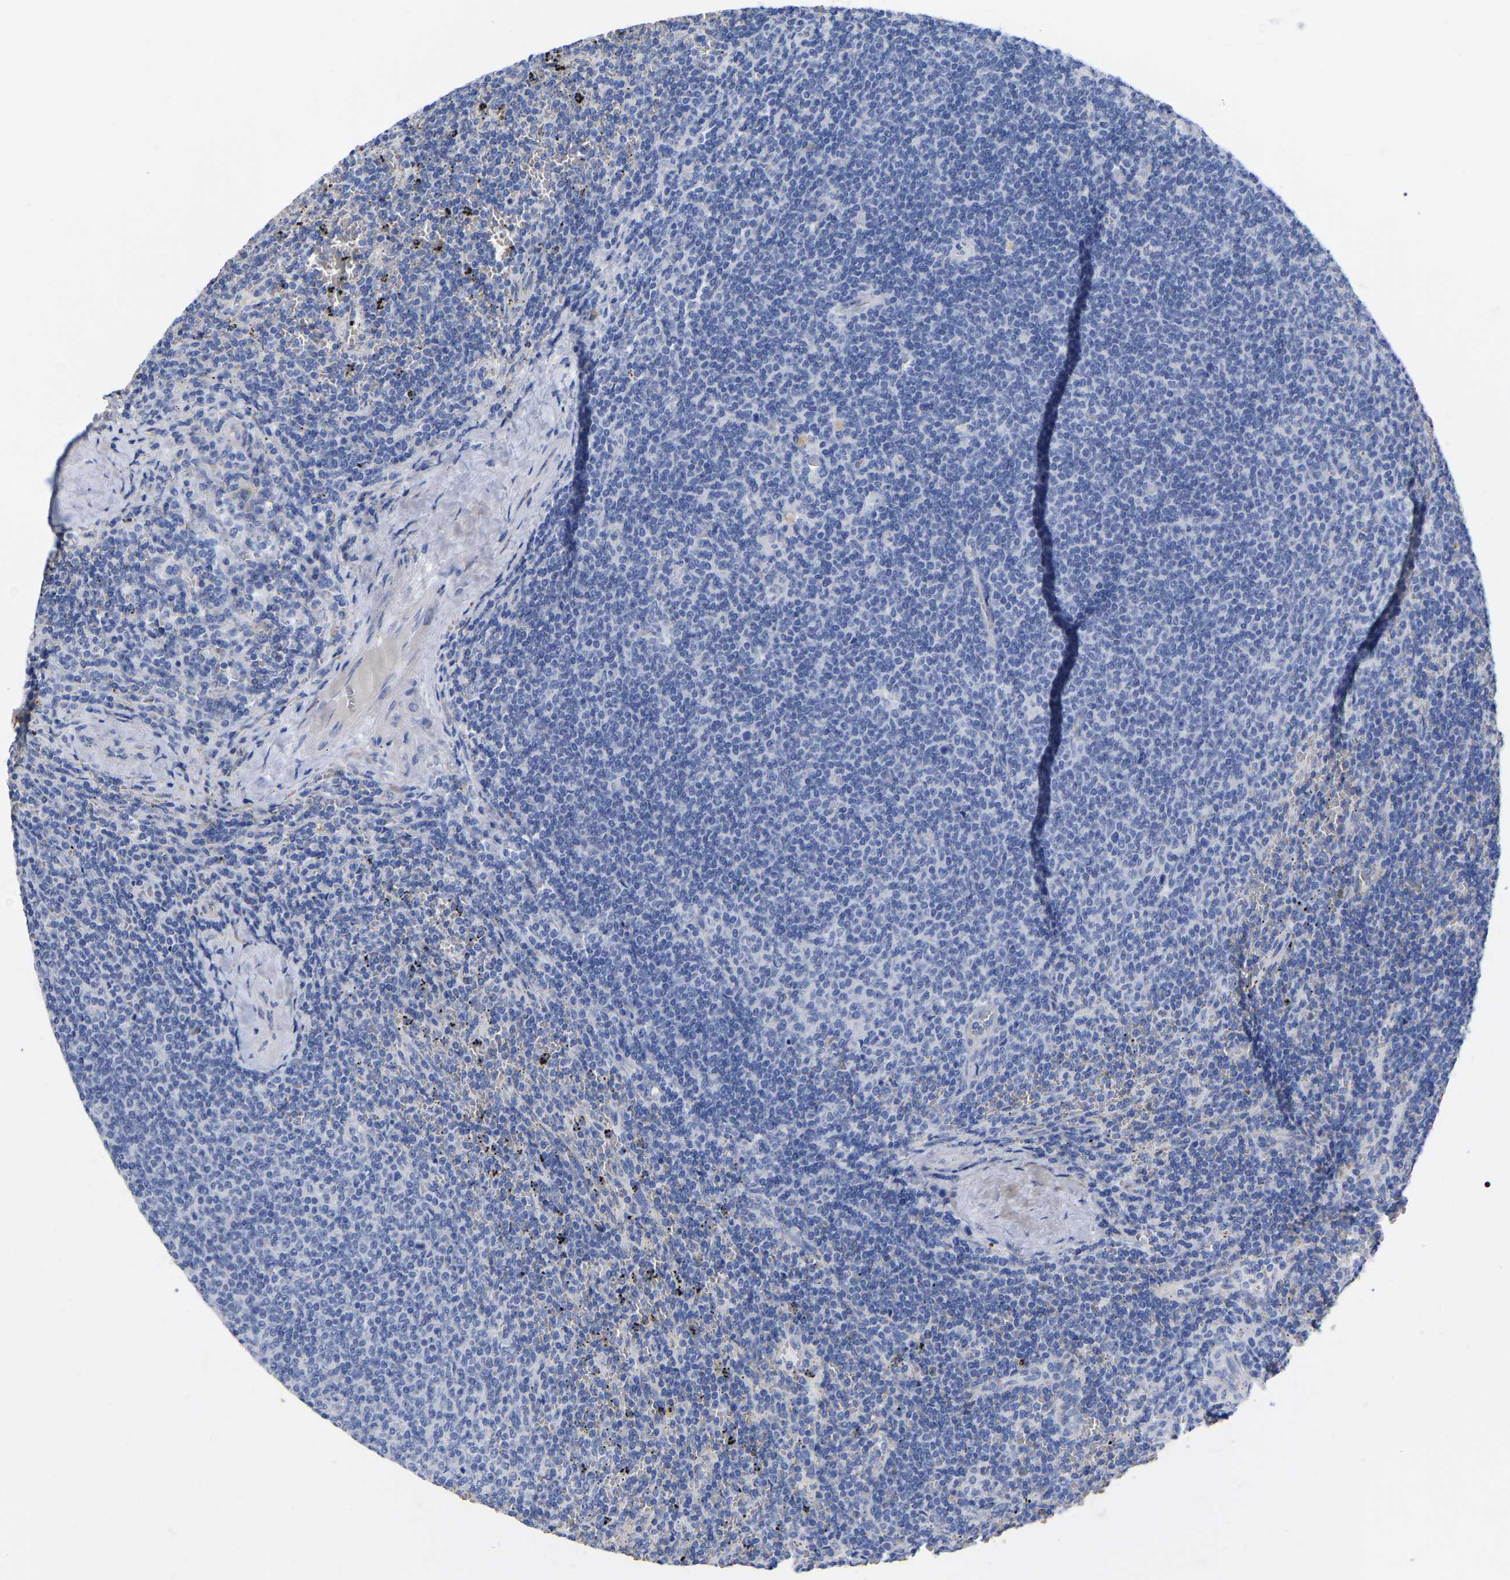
{"staining": {"intensity": "negative", "quantity": "none", "location": "none"}, "tissue": "lymphoma", "cell_type": "Tumor cells", "image_type": "cancer", "snomed": [{"axis": "morphology", "description": "Malignant lymphoma, non-Hodgkin's type, Low grade"}, {"axis": "topography", "description": "Spleen"}], "caption": "IHC photomicrograph of neoplastic tissue: human low-grade malignant lymphoma, non-Hodgkin's type stained with DAB reveals no significant protein expression in tumor cells. Brightfield microscopy of immunohistochemistry stained with DAB (brown) and hematoxylin (blue), captured at high magnification.", "gene": "GDF3", "patient": {"sex": "female", "age": 50}}